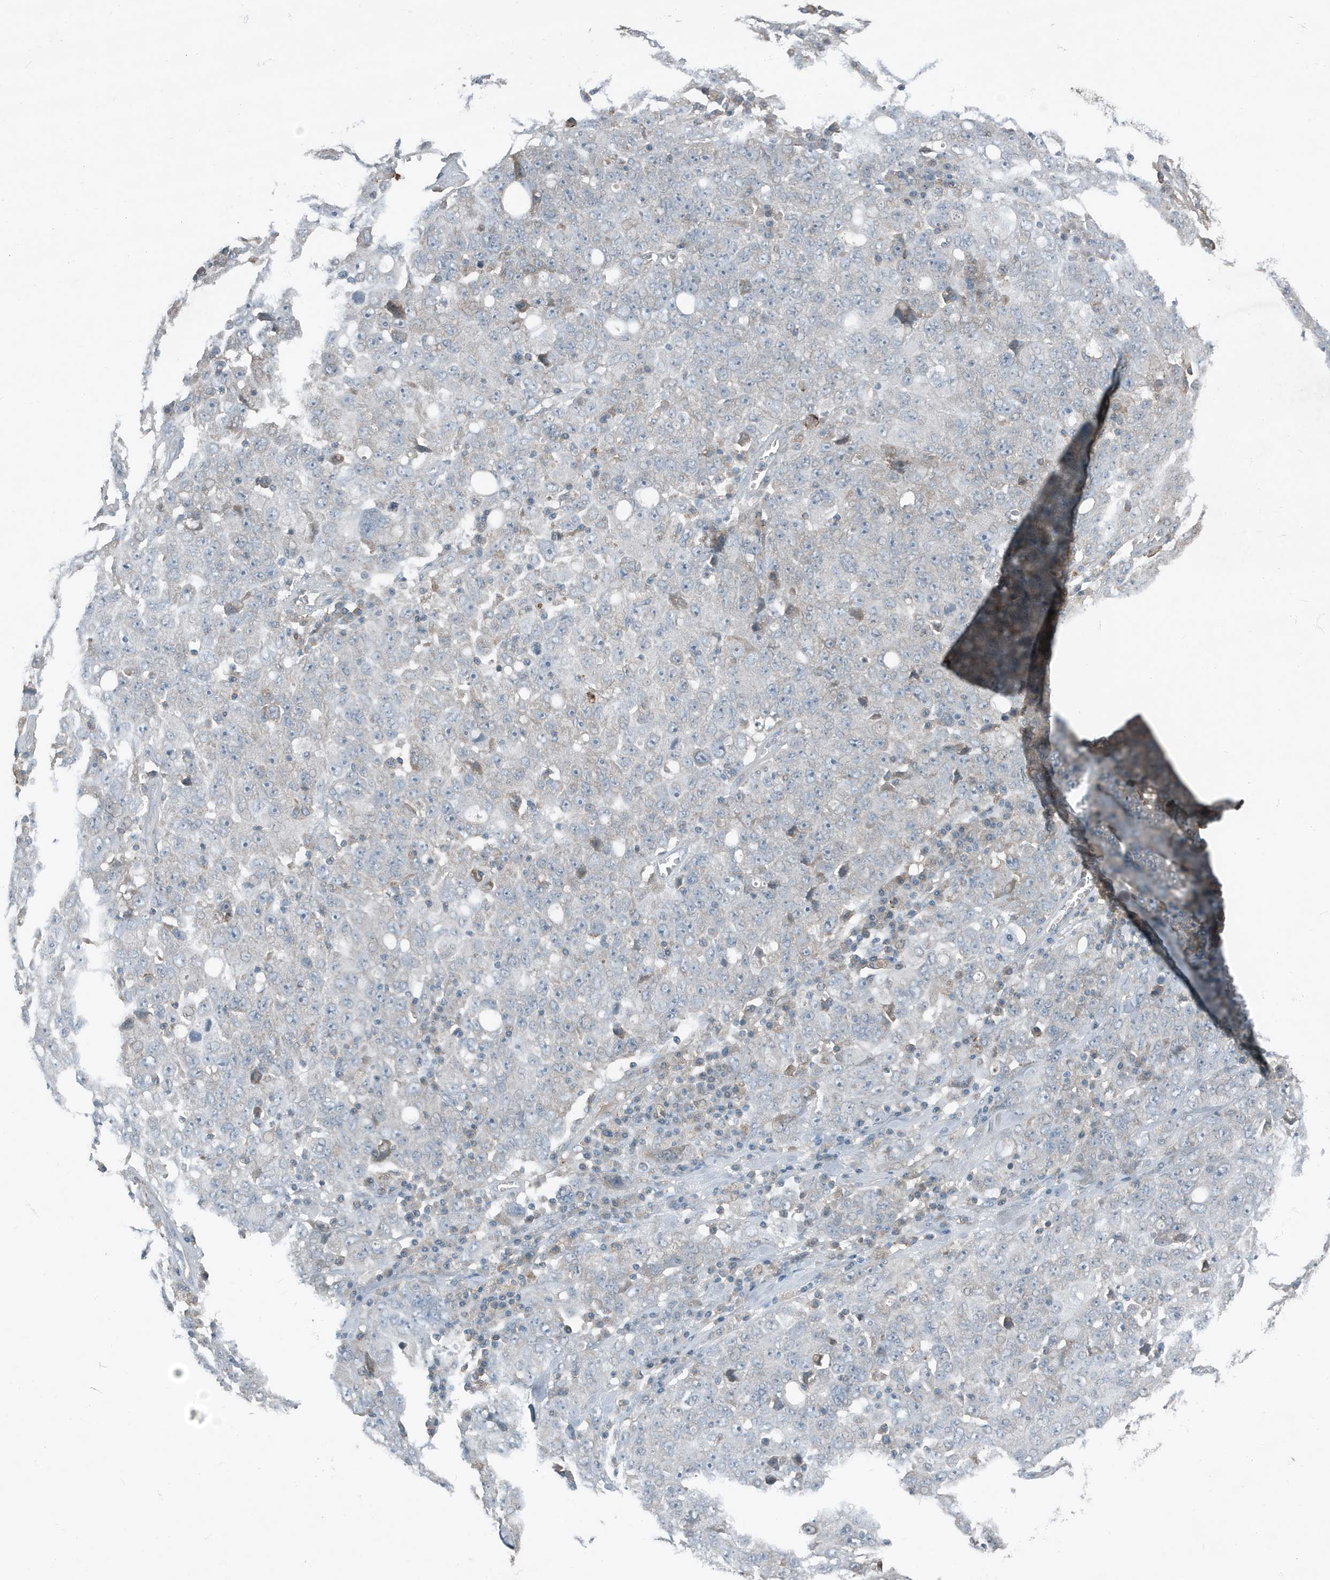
{"staining": {"intensity": "negative", "quantity": "none", "location": "none"}, "tissue": "ovarian cancer", "cell_type": "Tumor cells", "image_type": "cancer", "snomed": [{"axis": "morphology", "description": "Carcinoma, endometroid"}, {"axis": "topography", "description": "Ovary"}], "caption": "A high-resolution histopathology image shows IHC staining of endometroid carcinoma (ovarian), which shows no significant staining in tumor cells.", "gene": "DAPP1", "patient": {"sex": "female", "age": 62}}